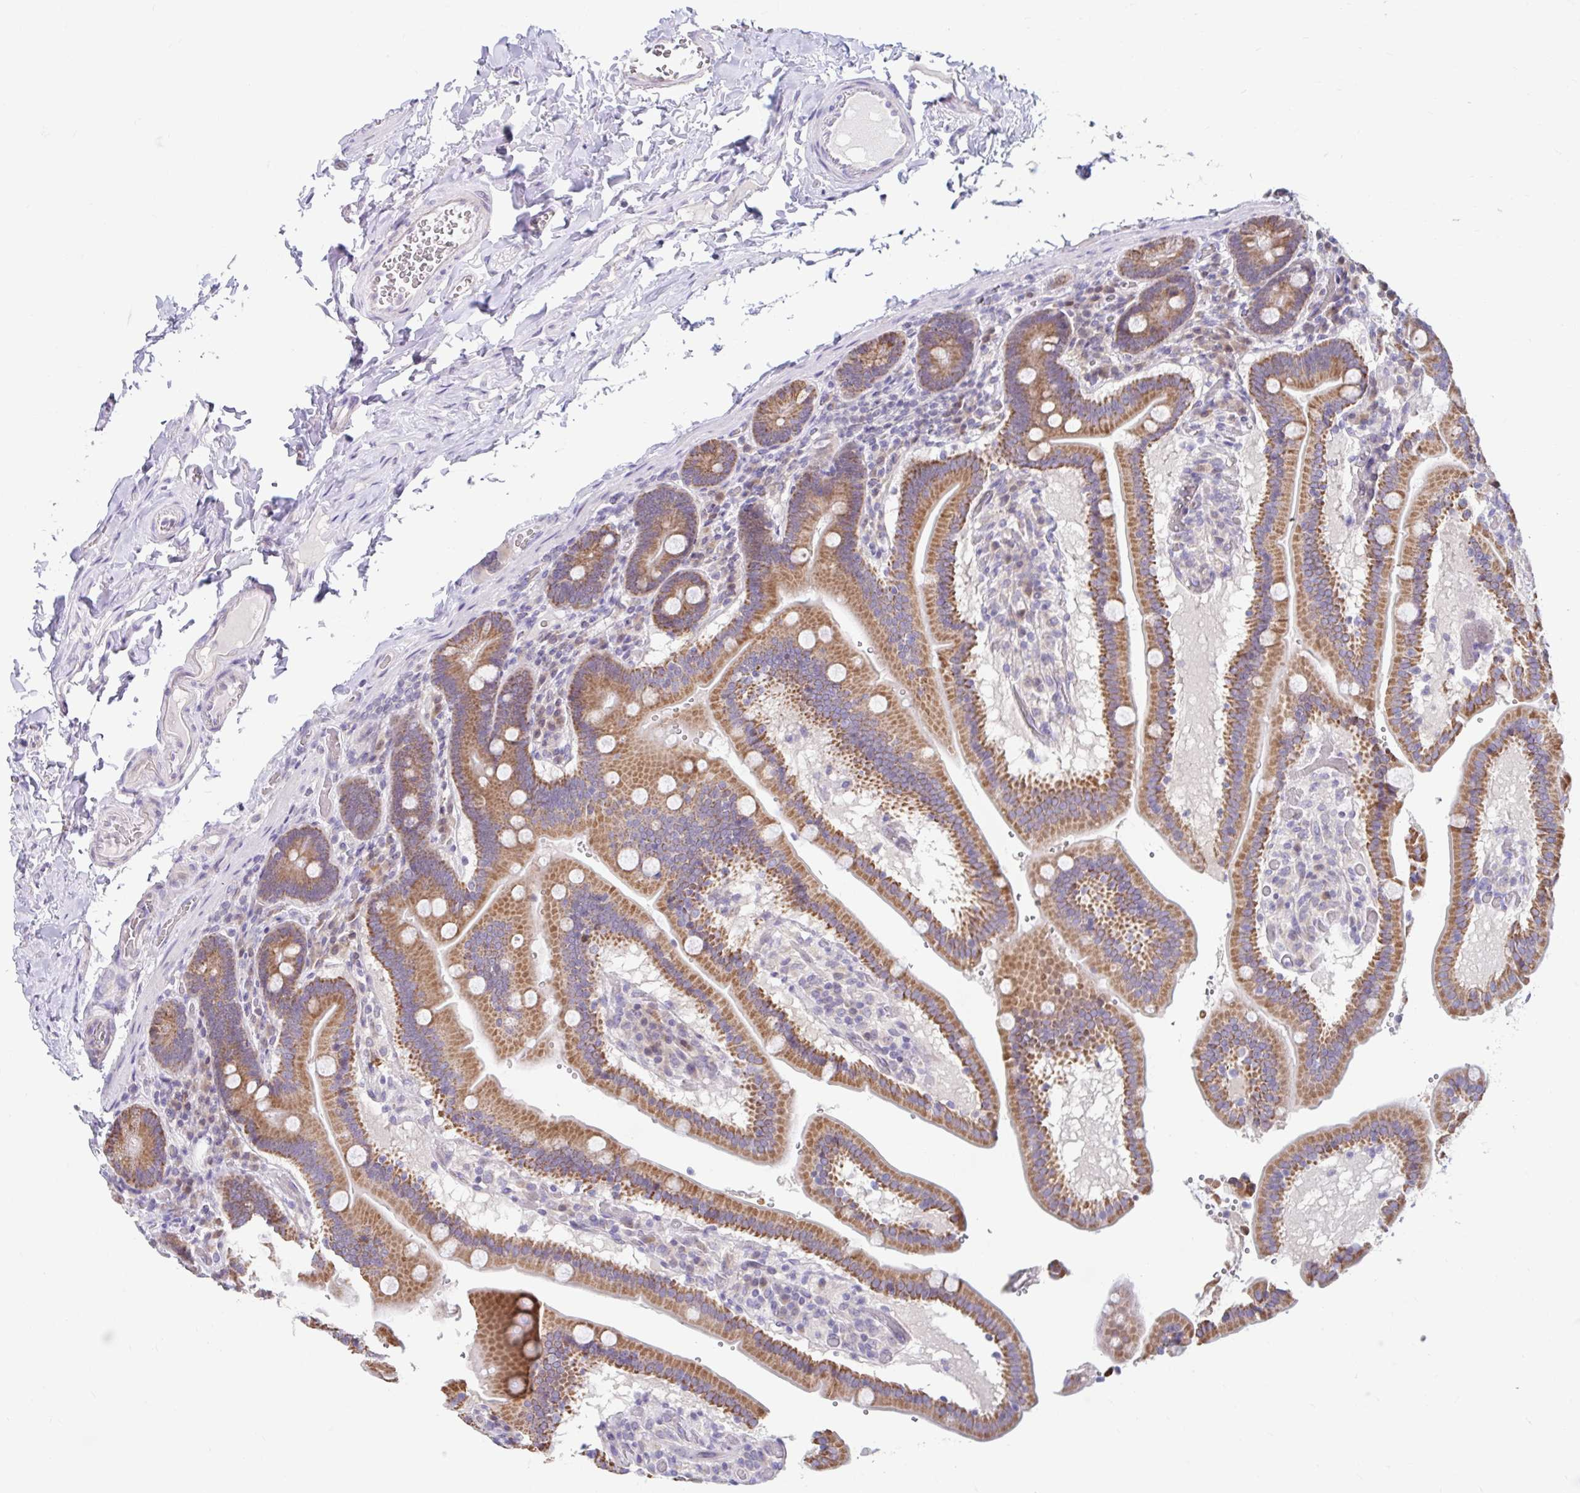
{"staining": {"intensity": "moderate", "quantity": ">75%", "location": "cytoplasmic/membranous"}, "tissue": "duodenum", "cell_type": "Glandular cells", "image_type": "normal", "snomed": [{"axis": "morphology", "description": "Normal tissue, NOS"}, {"axis": "topography", "description": "Duodenum"}], "caption": "About >75% of glandular cells in unremarkable duodenum reveal moderate cytoplasmic/membranous protein expression as visualized by brown immunohistochemical staining.", "gene": "NT5C1B", "patient": {"sex": "female", "age": 62}}